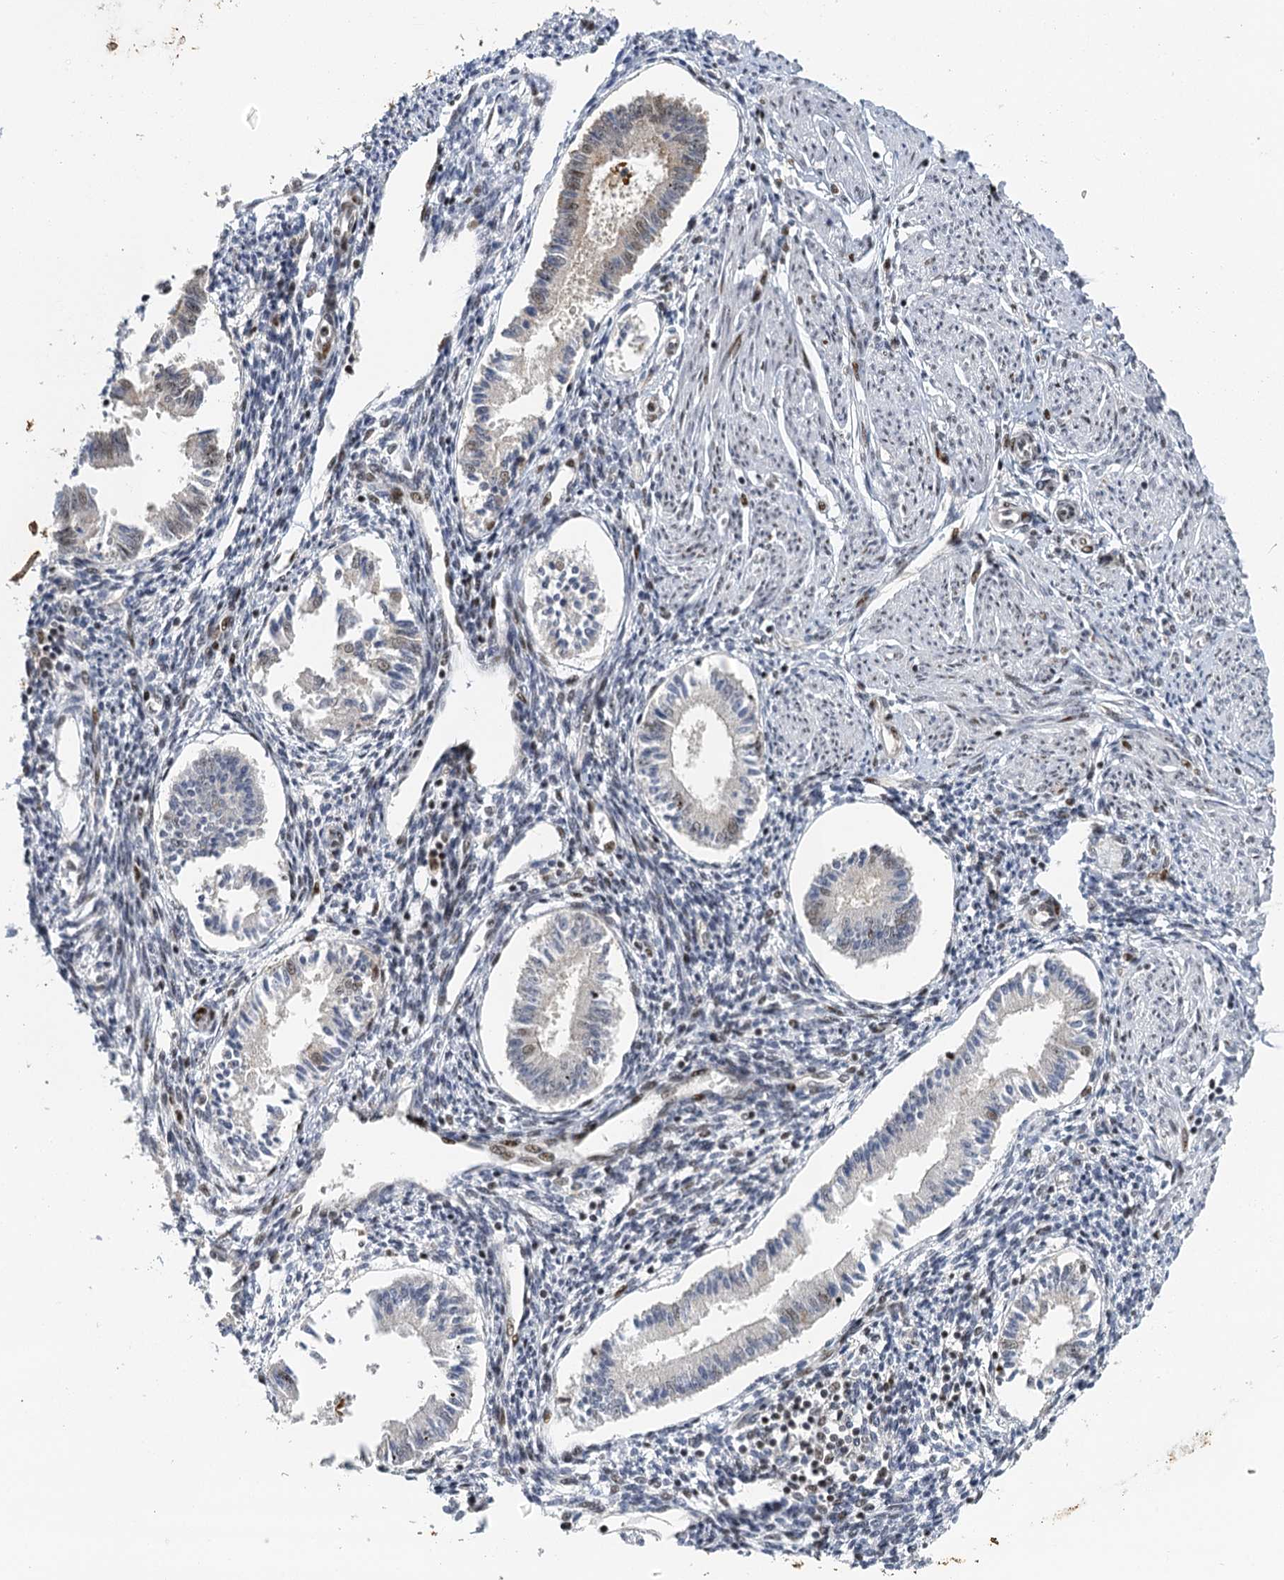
{"staining": {"intensity": "negative", "quantity": "none", "location": "none"}, "tissue": "endometrium", "cell_type": "Cells in endometrial stroma", "image_type": "normal", "snomed": [{"axis": "morphology", "description": "Normal tissue, NOS"}, {"axis": "topography", "description": "Uterus"}, {"axis": "topography", "description": "Endometrium"}], "caption": "Human endometrium stained for a protein using immunohistochemistry shows no staining in cells in endometrial stroma.", "gene": "IL11RA", "patient": {"sex": "female", "age": 48}}